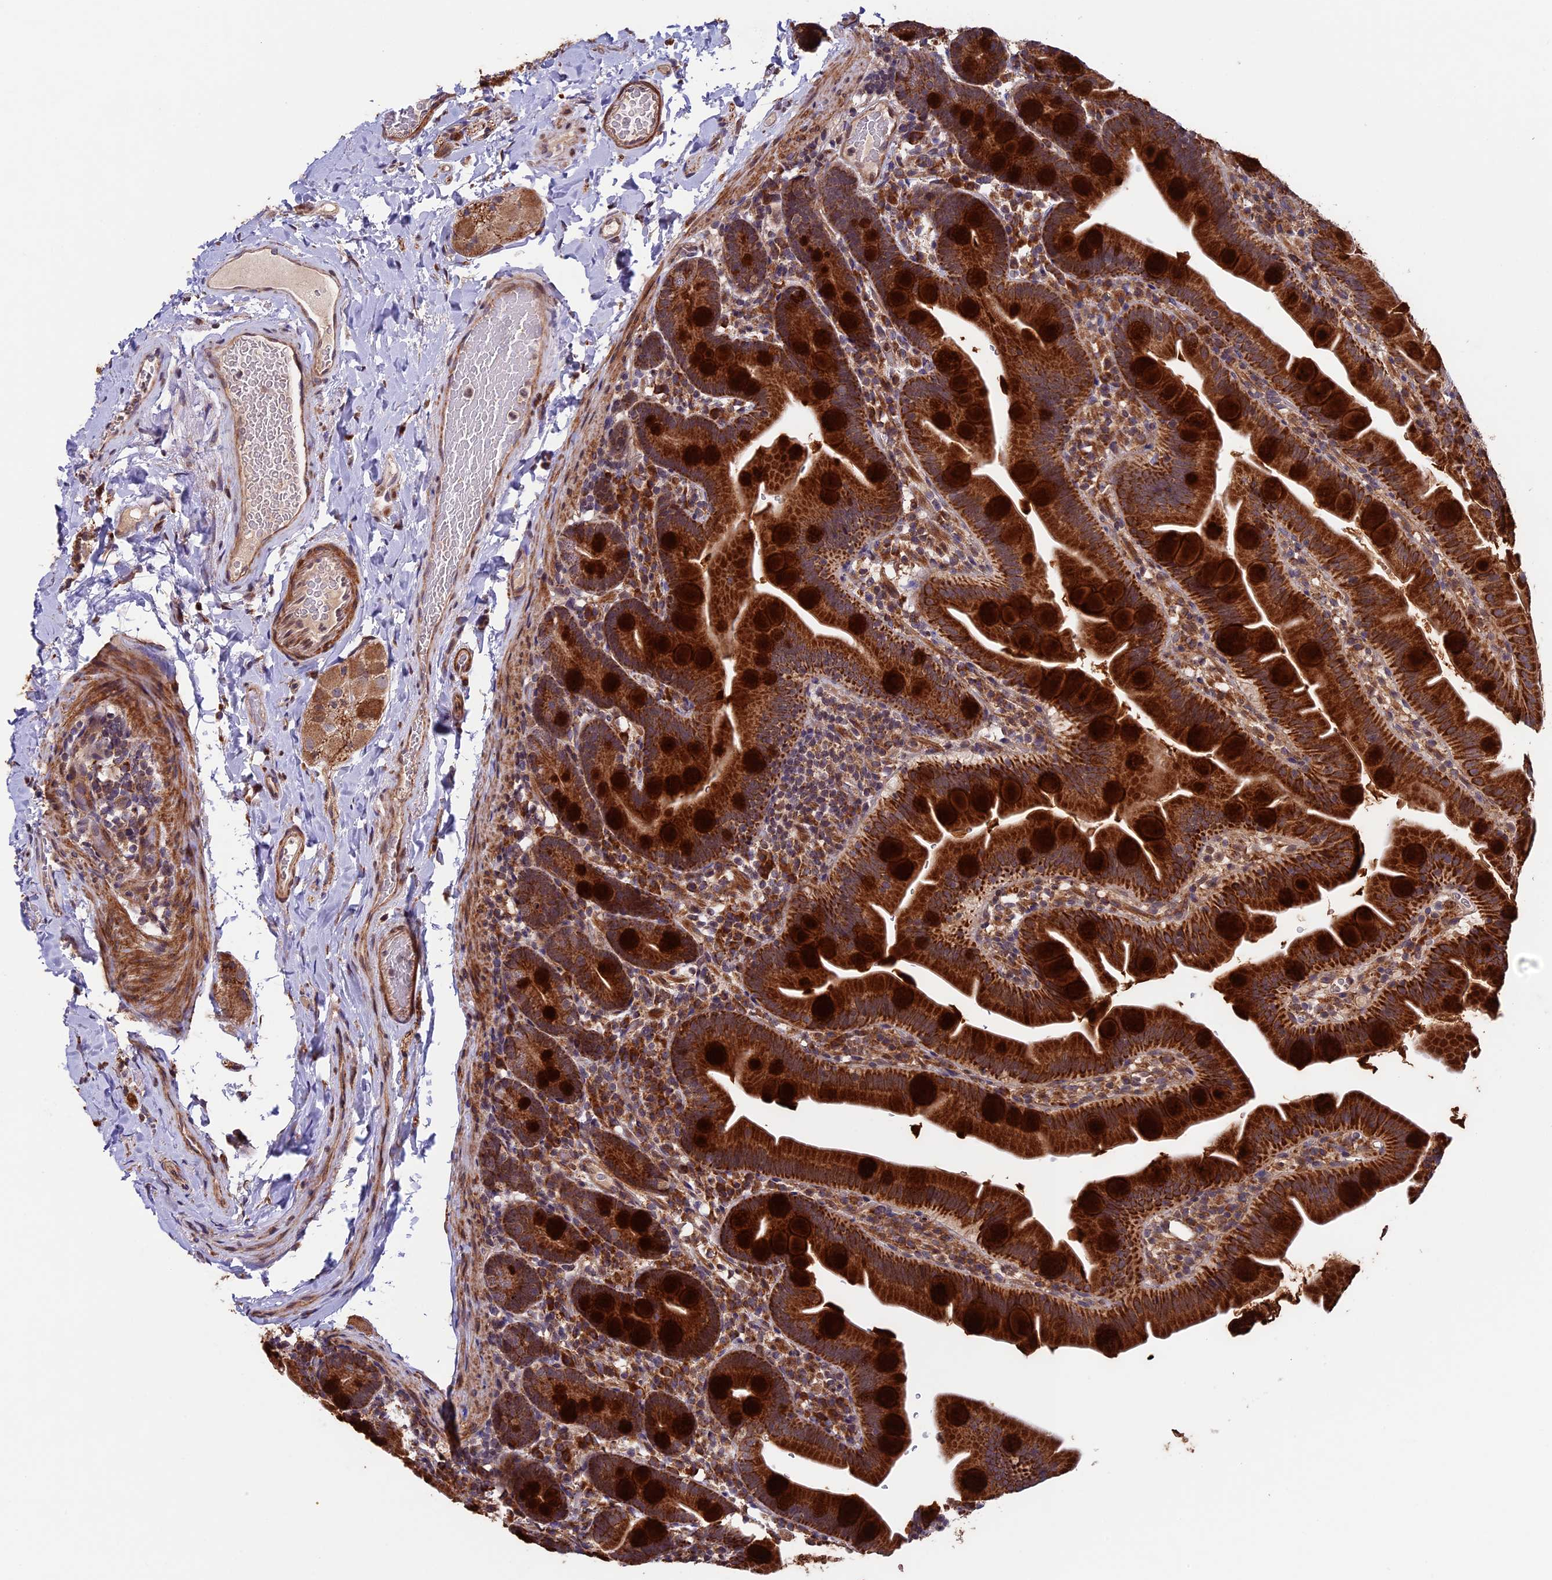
{"staining": {"intensity": "strong", "quantity": ">75%", "location": "cytoplasmic/membranous"}, "tissue": "small intestine", "cell_type": "Glandular cells", "image_type": "normal", "snomed": [{"axis": "morphology", "description": "Normal tissue, NOS"}, {"axis": "topography", "description": "Small intestine"}], "caption": "Approximately >75% of glandular cells in normal small intestine exhibit strong cytoplasmic/membranous protein staining as visualized by brown immunohistochemical staining.", "gene": "RNF17", "patient": {"sex": "female", "age": 68}}